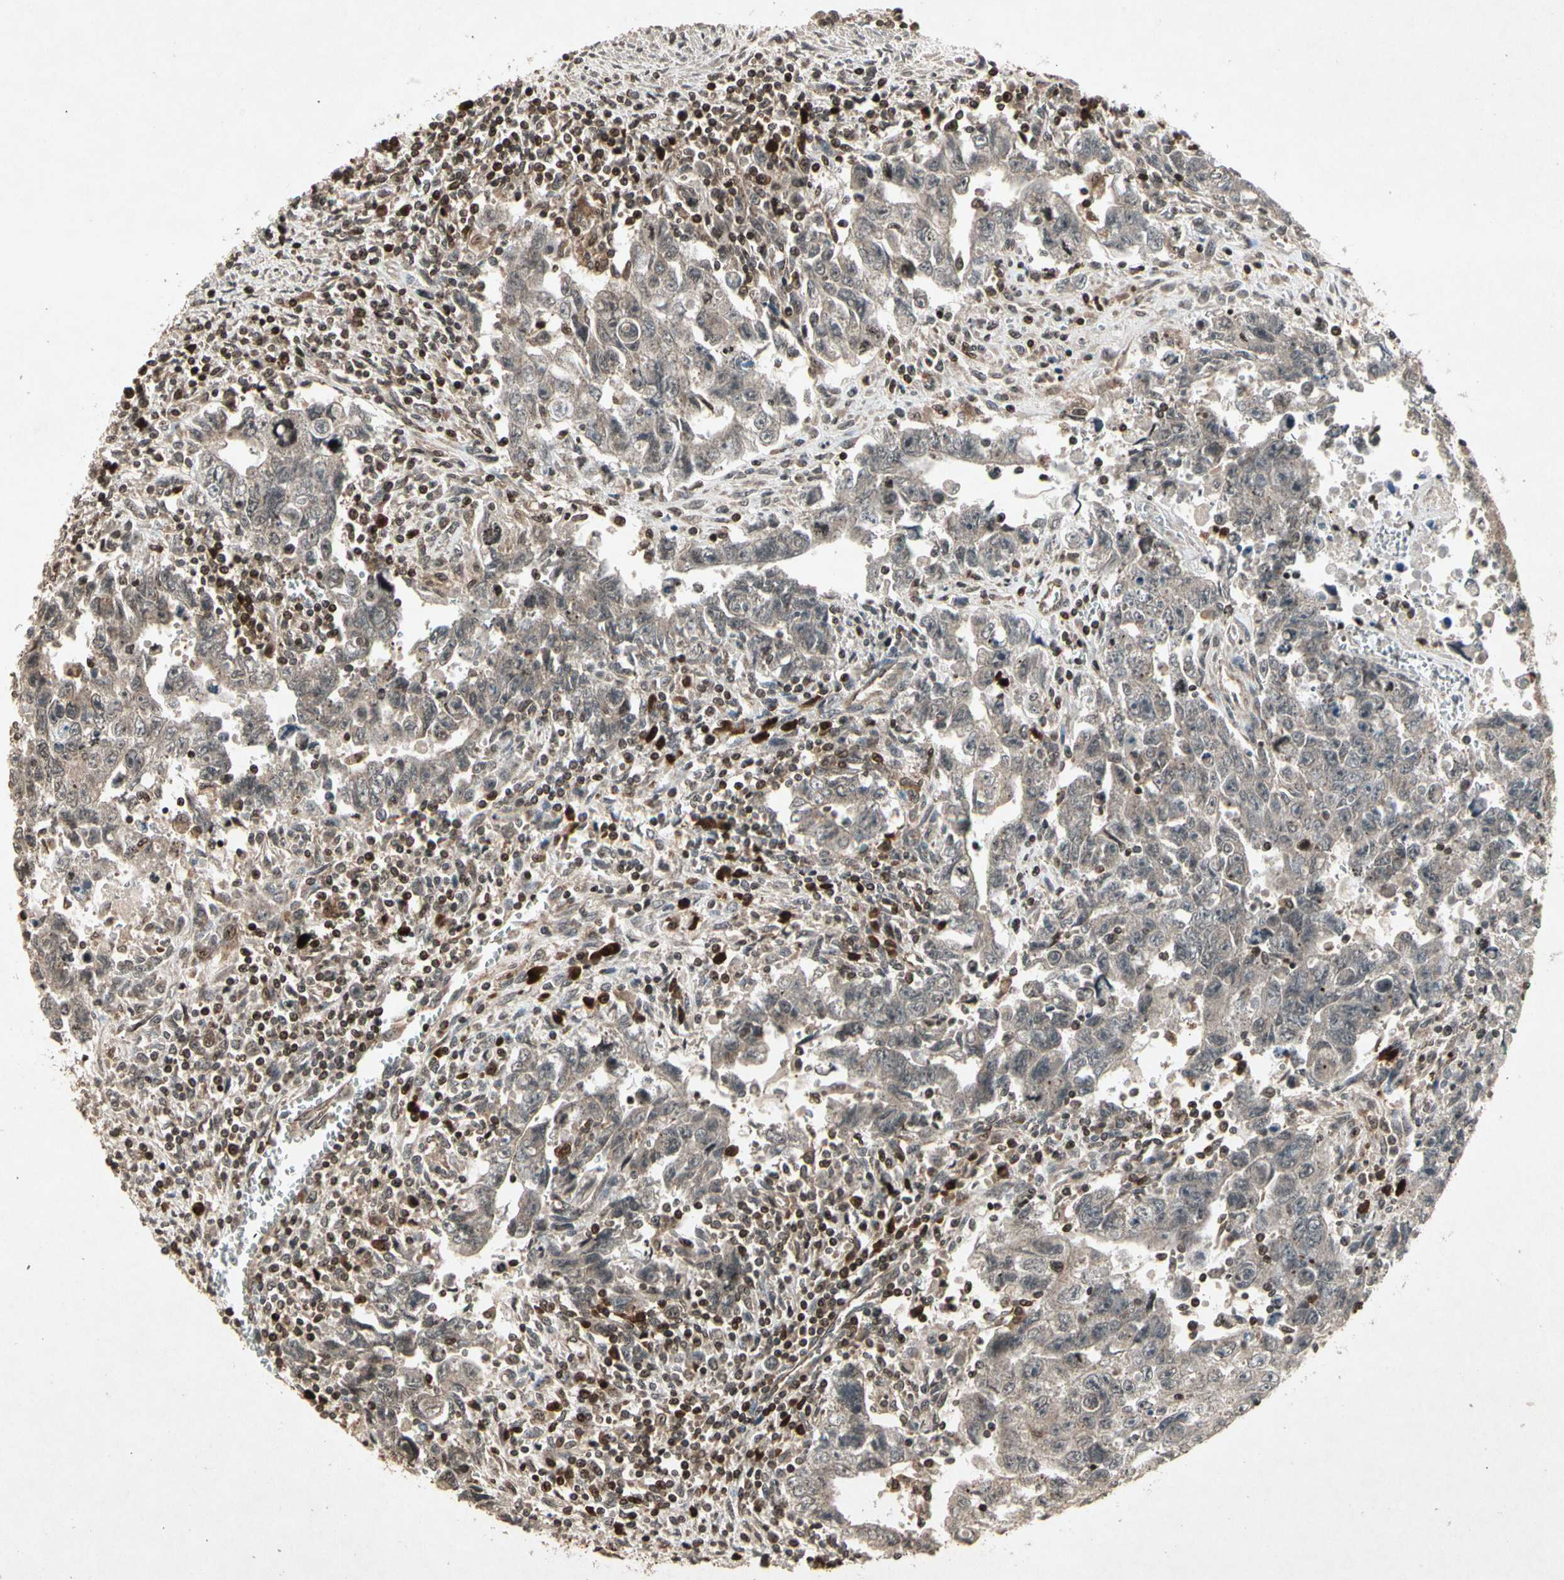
{"staining": {"intensity": "moderate", "quantity": ">75%", "location": "cytoplasmic/membranous"}, "tissue": "testis cancer", "cell_type": "Tumor cells", "image_type": "cancer", "snomed": [{"axis": "morphology", "description": "Carcinoma, Embryonal, NOS"}, {"axis": "topography", "description": "Testis"}], "caption": "Tumor cells reveal medium levels of moderate cytoplasmic/membranous expression in about >75% of cells in human embryonal carcinoma (testis).", "gene": "GLRX", "patient": {"sex": "male", "age": 28}}